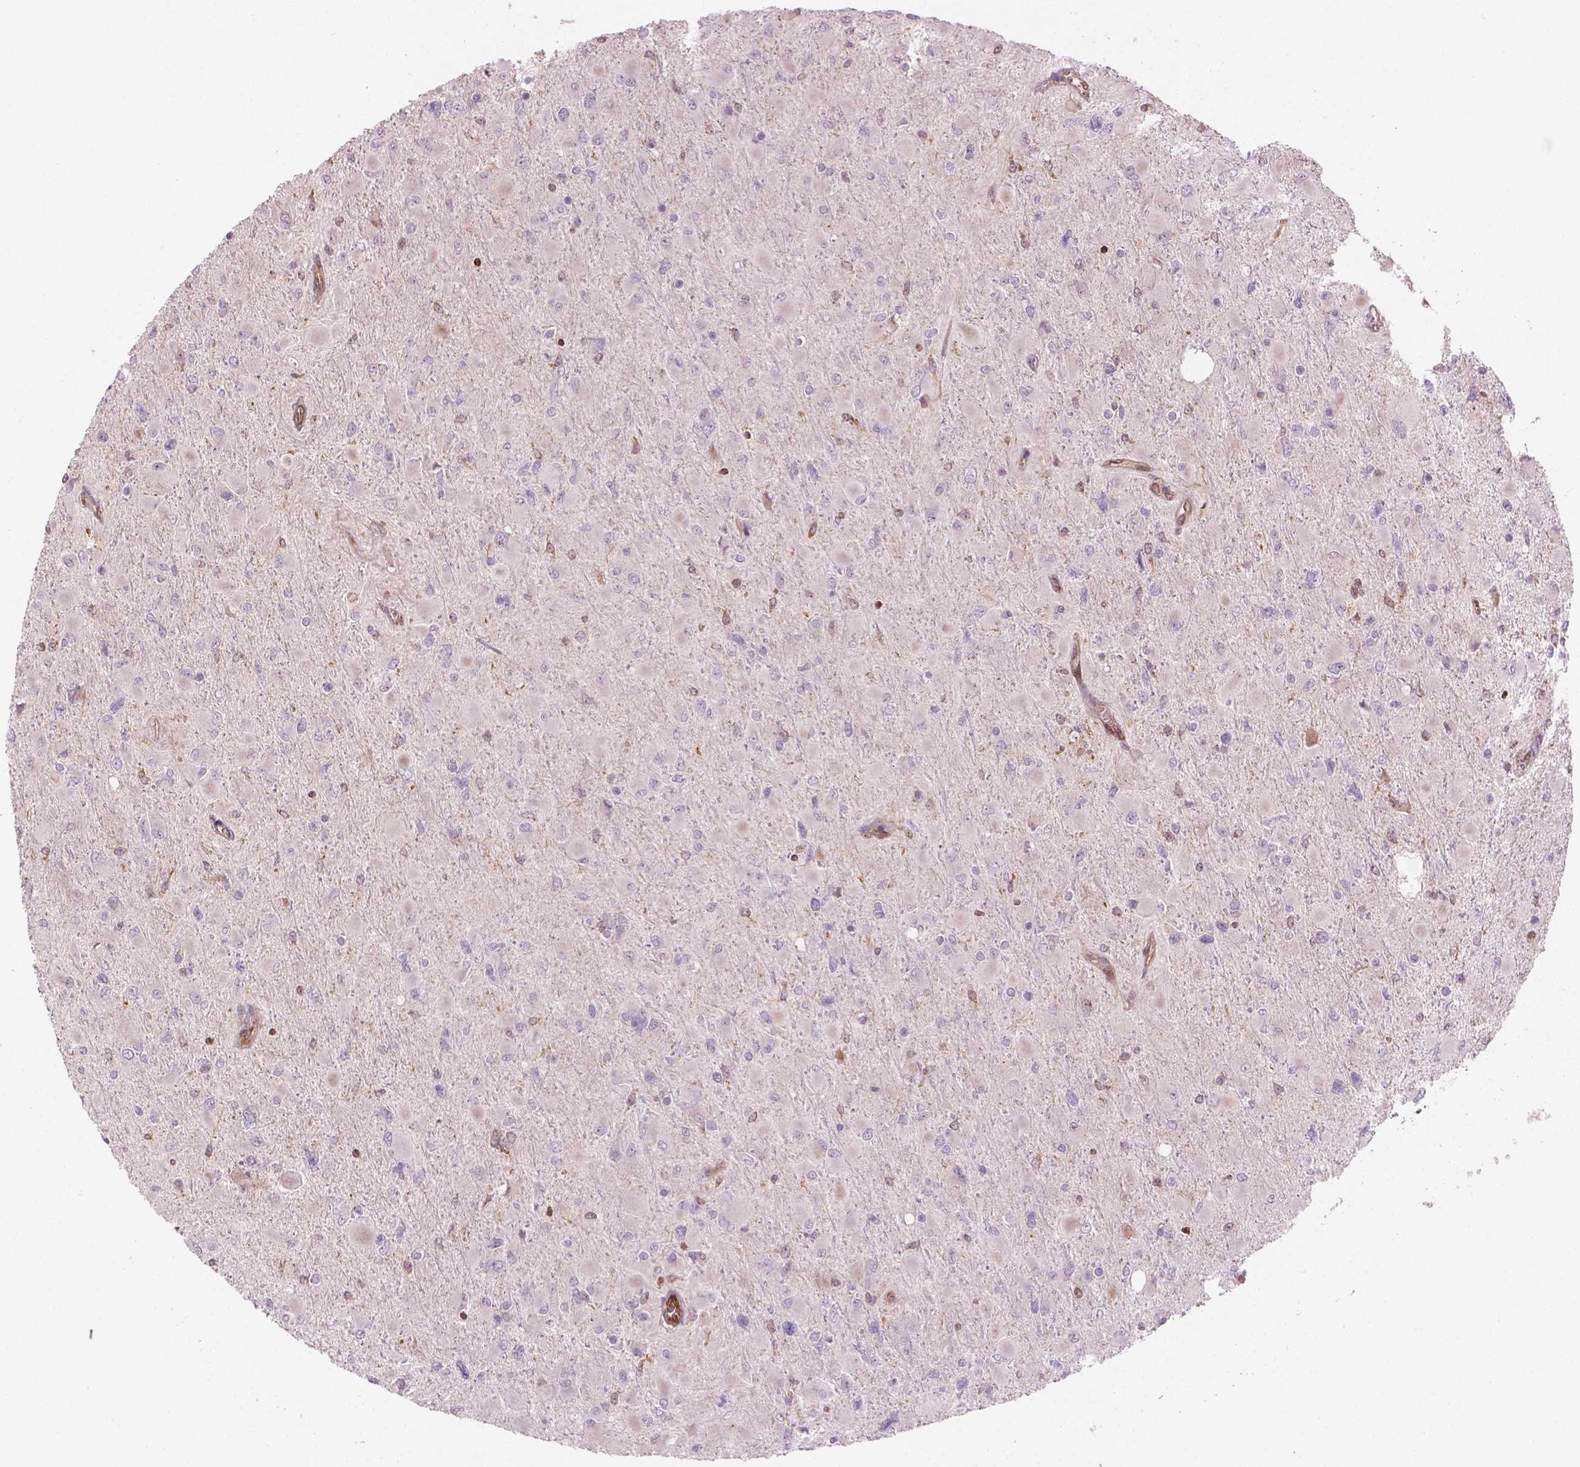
{"staining": {"intensity": "negative", "quantity": "none", "location": "none"}, "tissue": "glioma", "cell_type": "Tumor cells", "image_type": "cancer", "snomed": [{"axis": "morphology", "description": "Glioma, malignant, High grade"}, {"axis": "topography", "description": "Cerebral cortex"}], "caption": "Glioma stained for a protein using immunohistochemistry (IHC) reveals no positivity tumor cells.", "gene": "SMC2", "patient": {"sex": "female", "age": 36}}